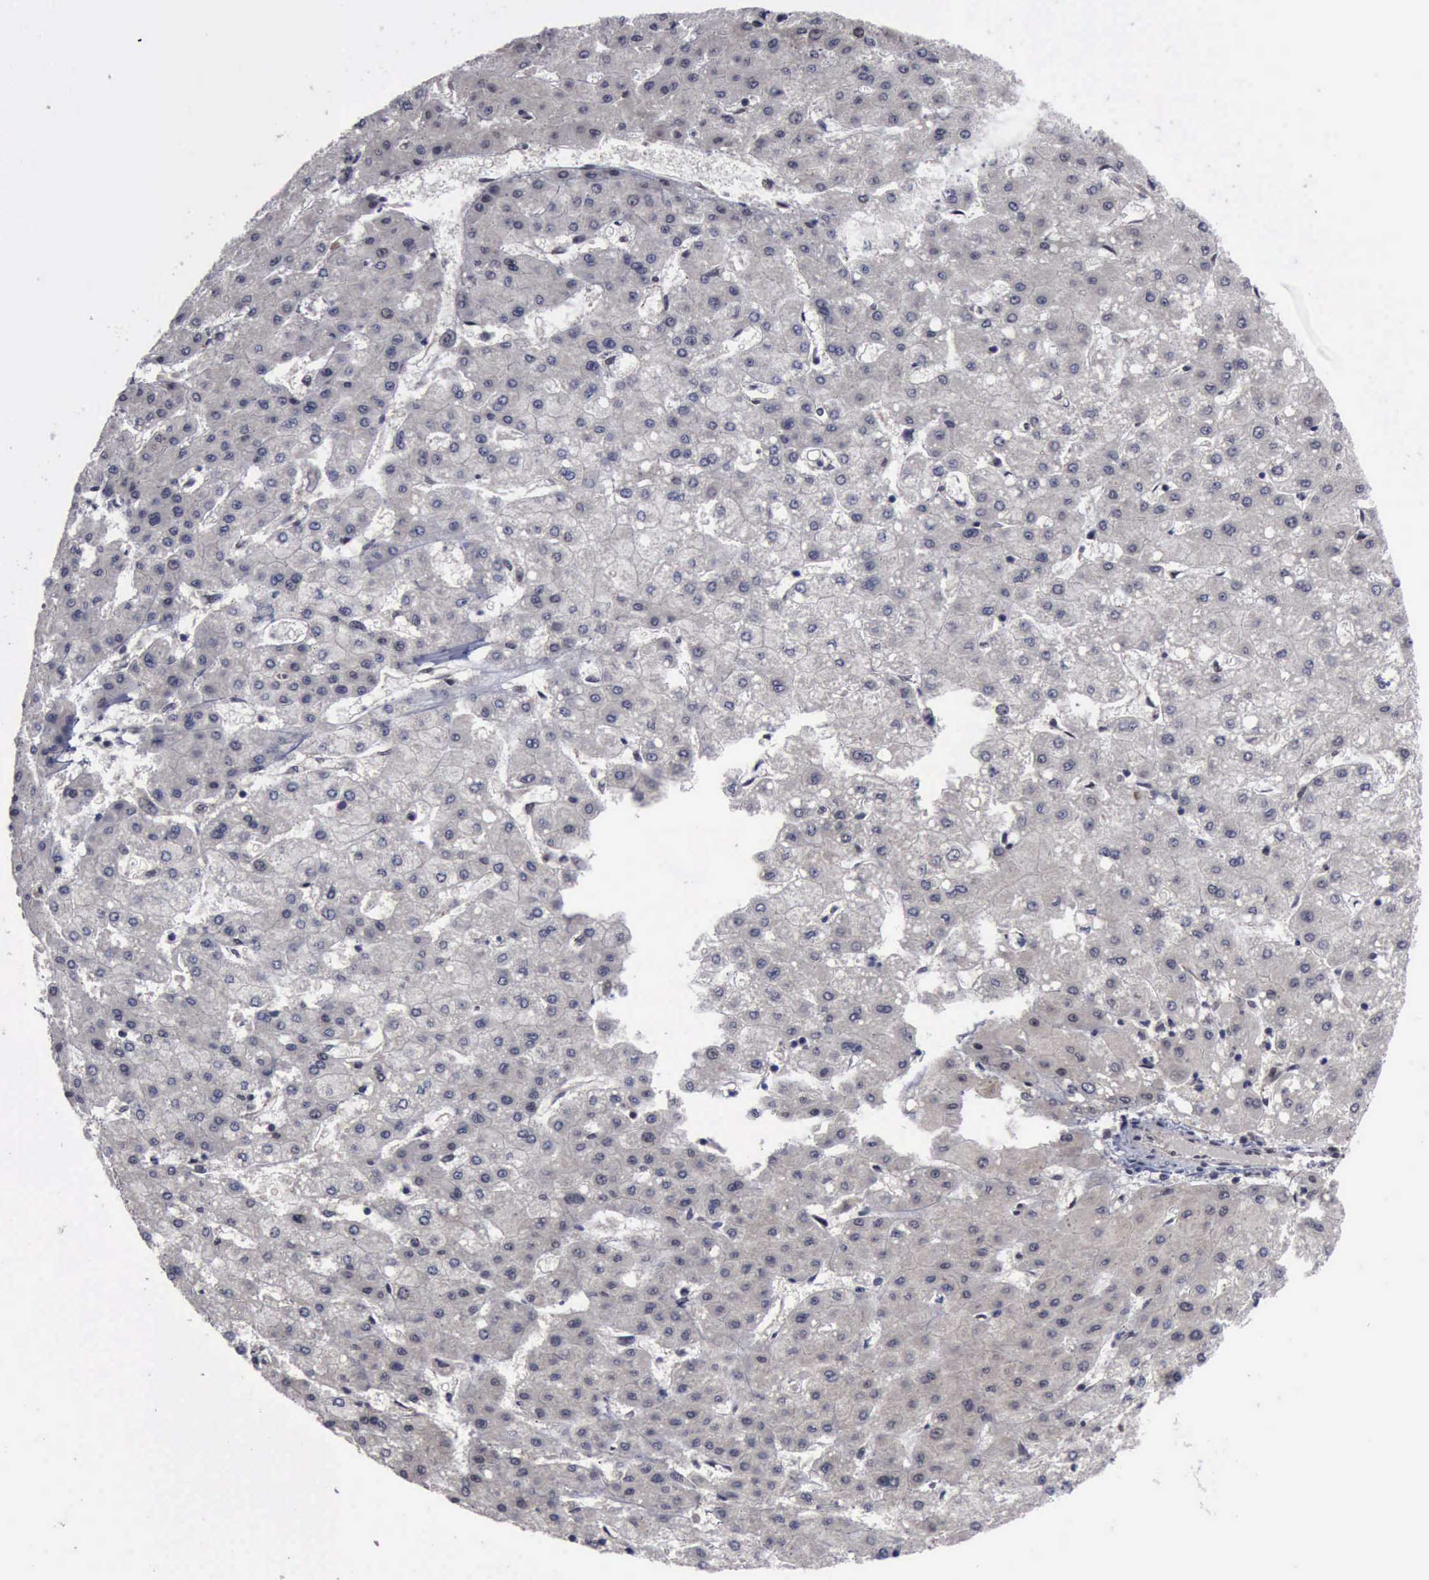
{"staining": {"intensity": "weak", "quantity": "25%-75%", "location": "cytoplasmic/membranous"}, "tissue": "liver cancer", "cell_type": "Tumor cells", "image_type": "cancer", "snomed": [{"axis": "morphology", "description": "Carcinoma, Hepatocellular, NOS"}, {"axis": "topography", "description": "Liver"}], "caption": "High-power microscopy captured an immunohistochemistry (IHC) photomicrograph of liver cancer, revealing weak cytoplasmic/membranous positivity in approximately 25%-75% of tumor cells.", "gene": "RTCB", "patient": {"sex": "female", "age": 52}}